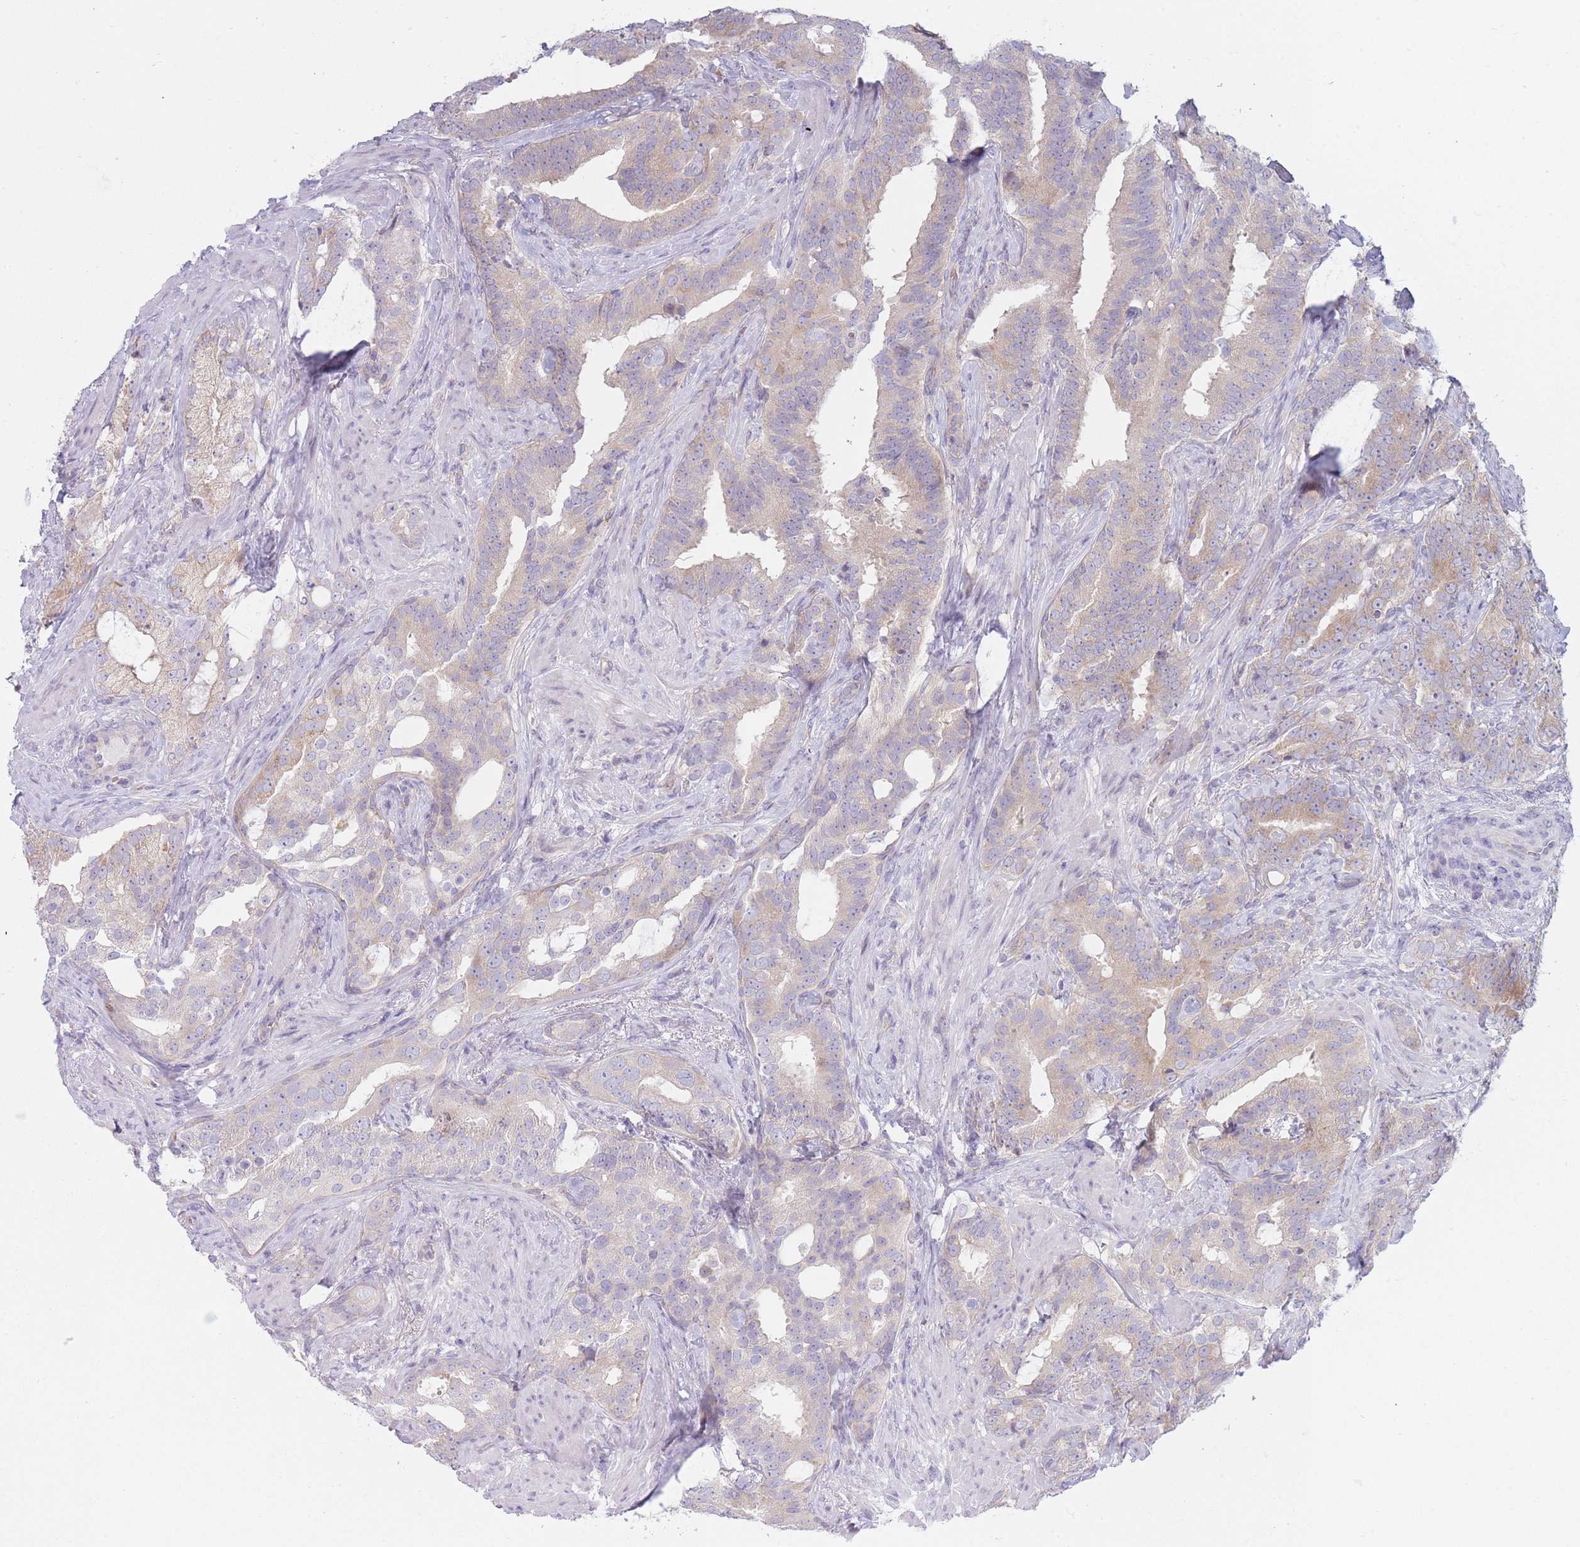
{"staining": {"intensity": "weak", "quantity": "25%-75%", "location": "cytoplasmic/membranous"}, "tissue": "prostate cancer", "cell_type": "Tumor cells", "image_type": "cancer", "snomed": [{"axis": "morphology", "description": "Adenocarcinoma, High grade"}, {"axis": "topography", "description": "Prostate"}], "caption": "IHC of human adenocarcinoma (high-grade) (prostate) reveals low levels of weak cytoplasmic/membranous positivity in approximately 25%-75% of tumor cells.", "gene": "OR5L2", "patient": {"sex": "male", "age": 64}}